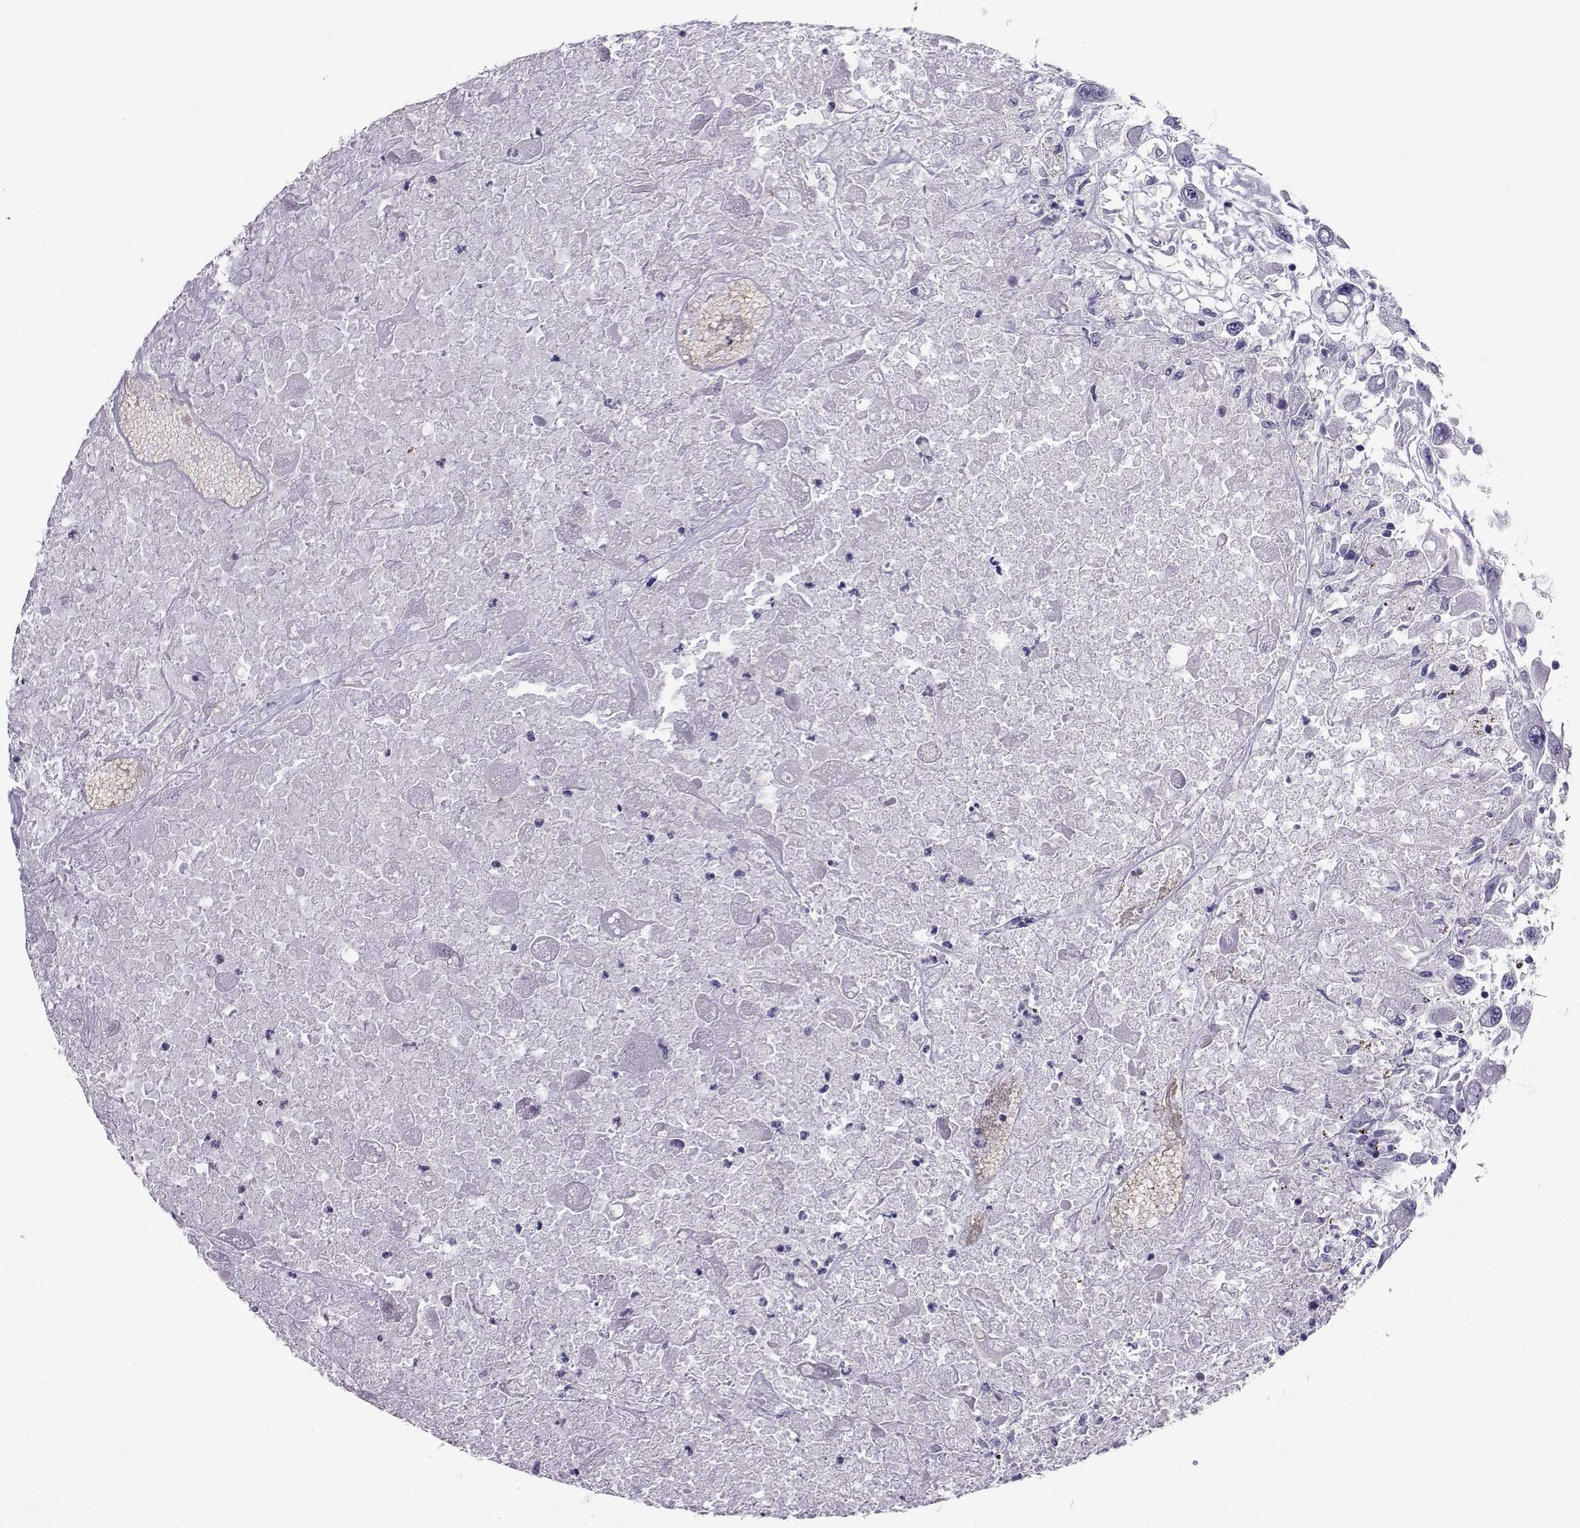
{"staining": {"intensity": "negative", "quantity": "none", "location": "none"}, "tissue": "renal cancer", "cell_type": "Tumor cells", "image_type": "cancer", "snomed": [{"axis": "morphology", "description": "Adenocarcinoma, NOS"}, {"axis": "topography", "description": "Kidney"}], "caption": "Human renal adenocarcinoma stained for a protein using IHC demonstrates no positivity in tumor cells.", "gene": "CLUL1", "patient": {"sex": "female", "age": 67}}